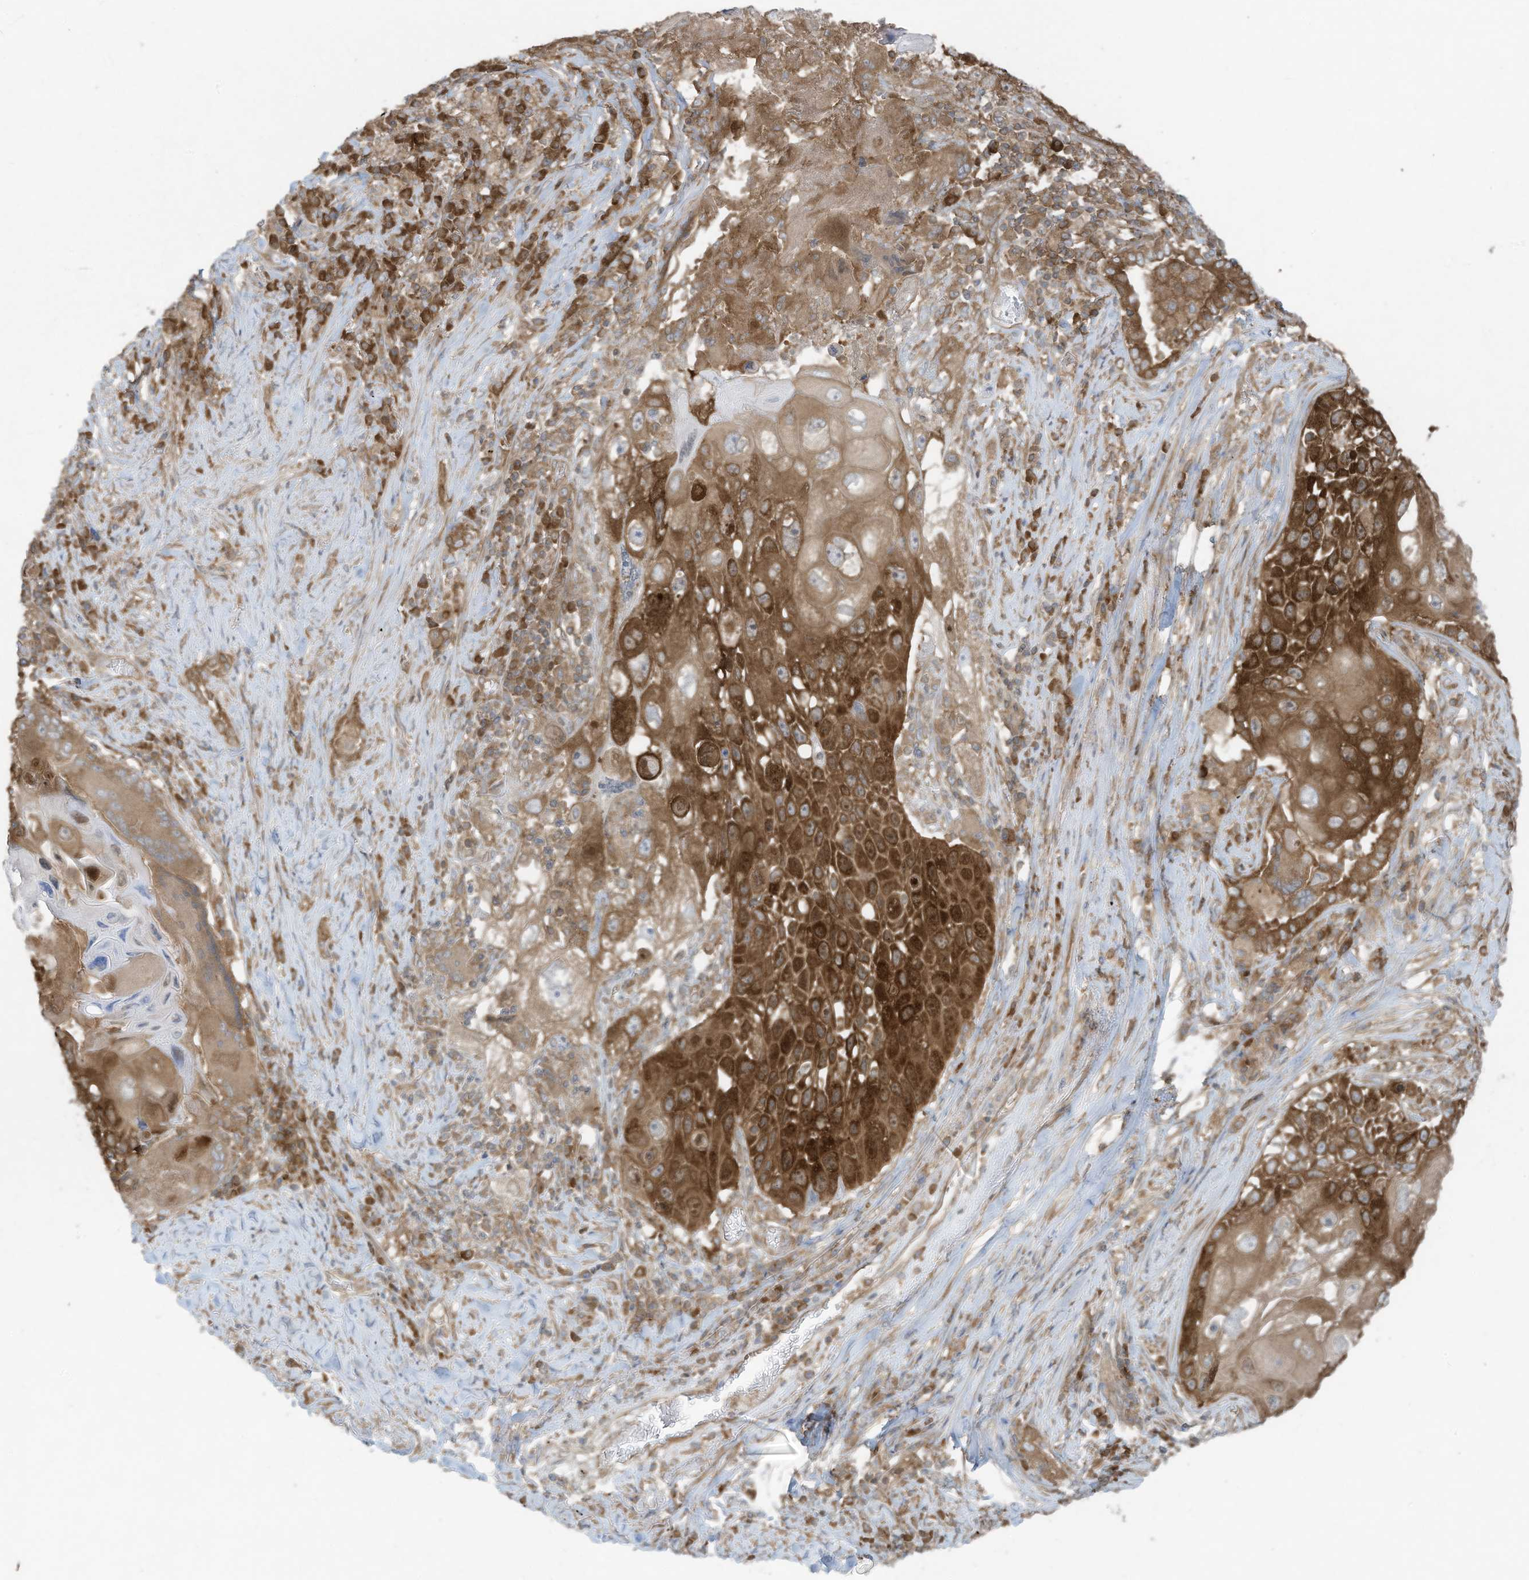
{"staining": {"intensity": "strong", "quantity": "25%-75%", "location": "cytoplasmic/membranous,nuclear"}, "tissue": "lung cancer", "cell_type": "Tumor cells", "image_type": "cancer", "snomed": [{"axis": "morphology", "description": "Squamous cell carcinoma, NOS"}, {"axis": "topography", "description": "Lung"}], "caption": "Immunohistochemistry (IHC) photomicrograph of neoplastic tissue: human squamous cell carcinoma (lung) stained using IHC exhibits high levels of strong protein expression localized specifically in the cytoplasmic/membranous and nuclear of tumor cells, appearing as a cytoplasmic/membranous and nuclear brown color.", "gene": "OLA1", "patient": {"sex": "male", "age": 61}}